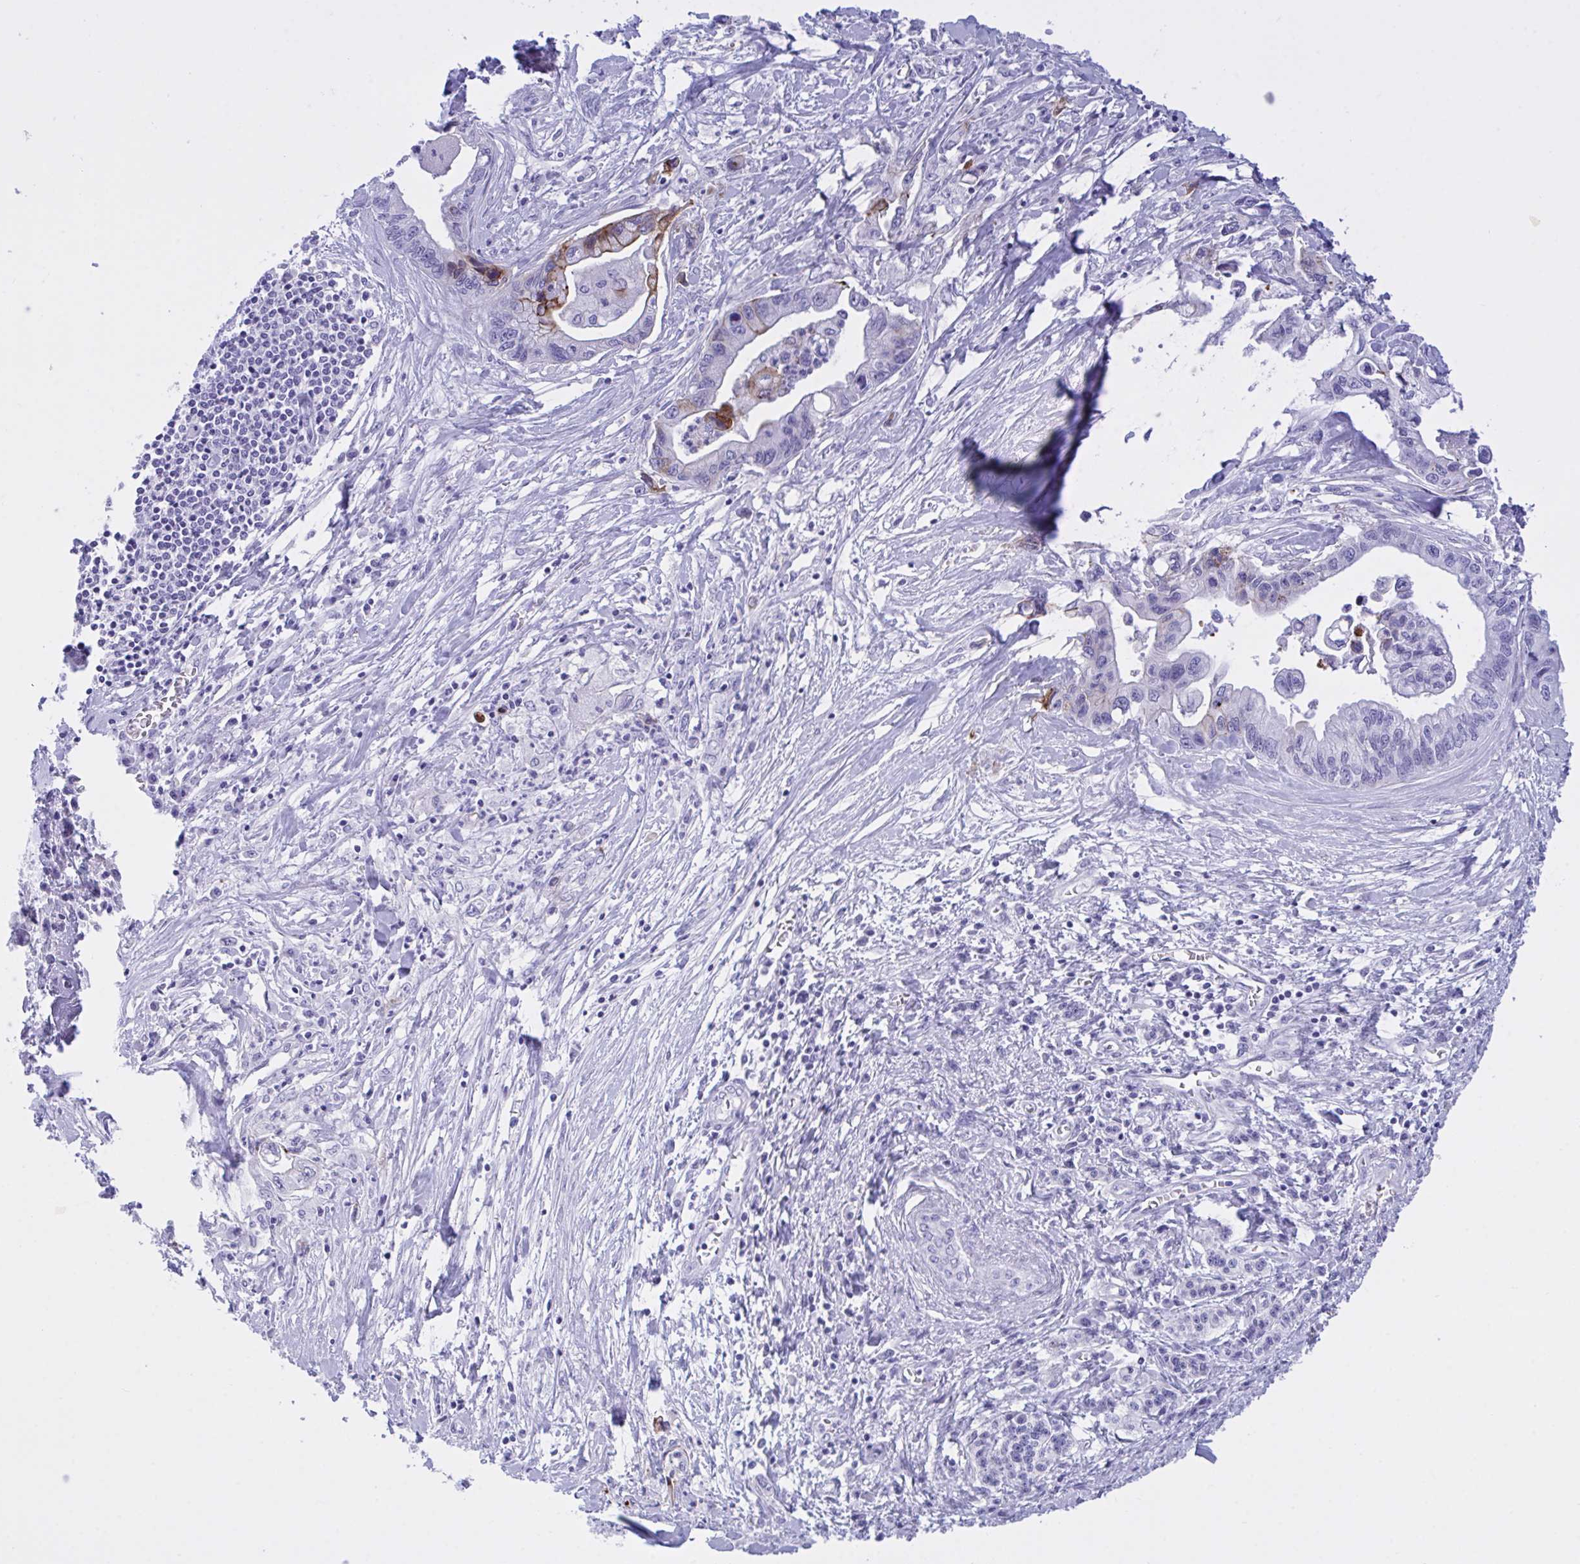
{"staining": {"intensity": "moderate", "quantity": "<25%", "location": "cytoplasmic/membranous"}, "tissue": "pancreatic cancer", "cell_type": "Tumor cells", "image_type": "cancer", "snomed": [{"axis": "morphology", "description": "Adenocarcinoma, NOS"}, {"axis": "topography", "description": "Pancreas"}], "caption": "A low amount of moderate cytoplasmic/membranous positivity is present in approximately <25% of tumor cells in pancreatic cancer tissue.", "gene": "BEX5", "patient": {"sex": "male", "age": 61}}